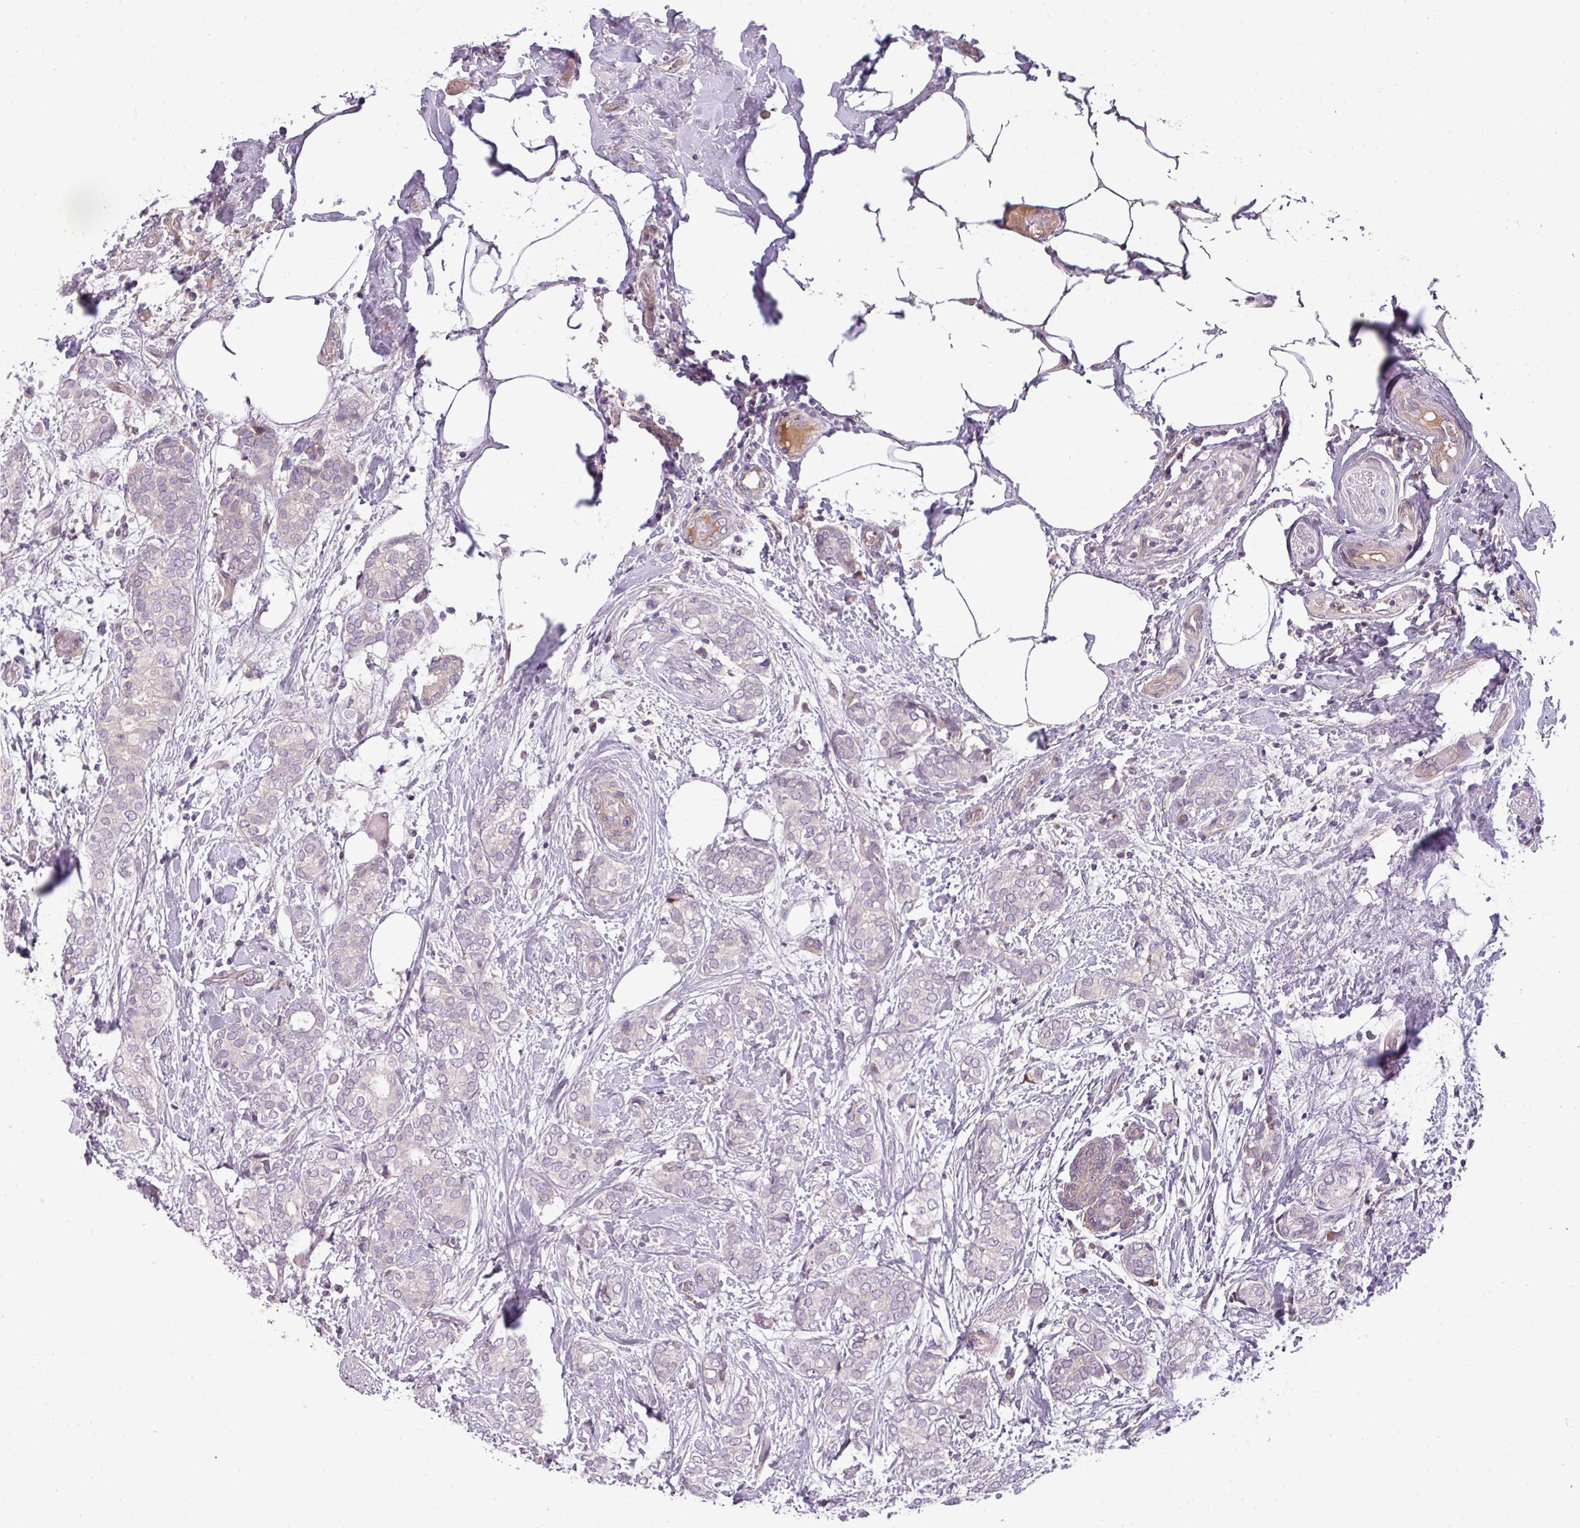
{"staining": {"intensity": "negative", "quantity": "none", "location": "none"}, "tissue": "breast cancer", "cell_type": "Tumor cells", "image_type": "cancer", "snomed": [{"axis": "morphology", "description": "Duct carcinoma"}, {"axis": "topography", "description": "Breast"}], "caption": "This micrograph is of infiltrating ductal carcinoma (breast) stained with immunohistochemistry (IHC) to label a protein in brown with the nuclei are counter-stained blue. There is no positivity in tumor cells.", "gene": "ZNF35", "patient": {"sex": "female", "age": 73}}